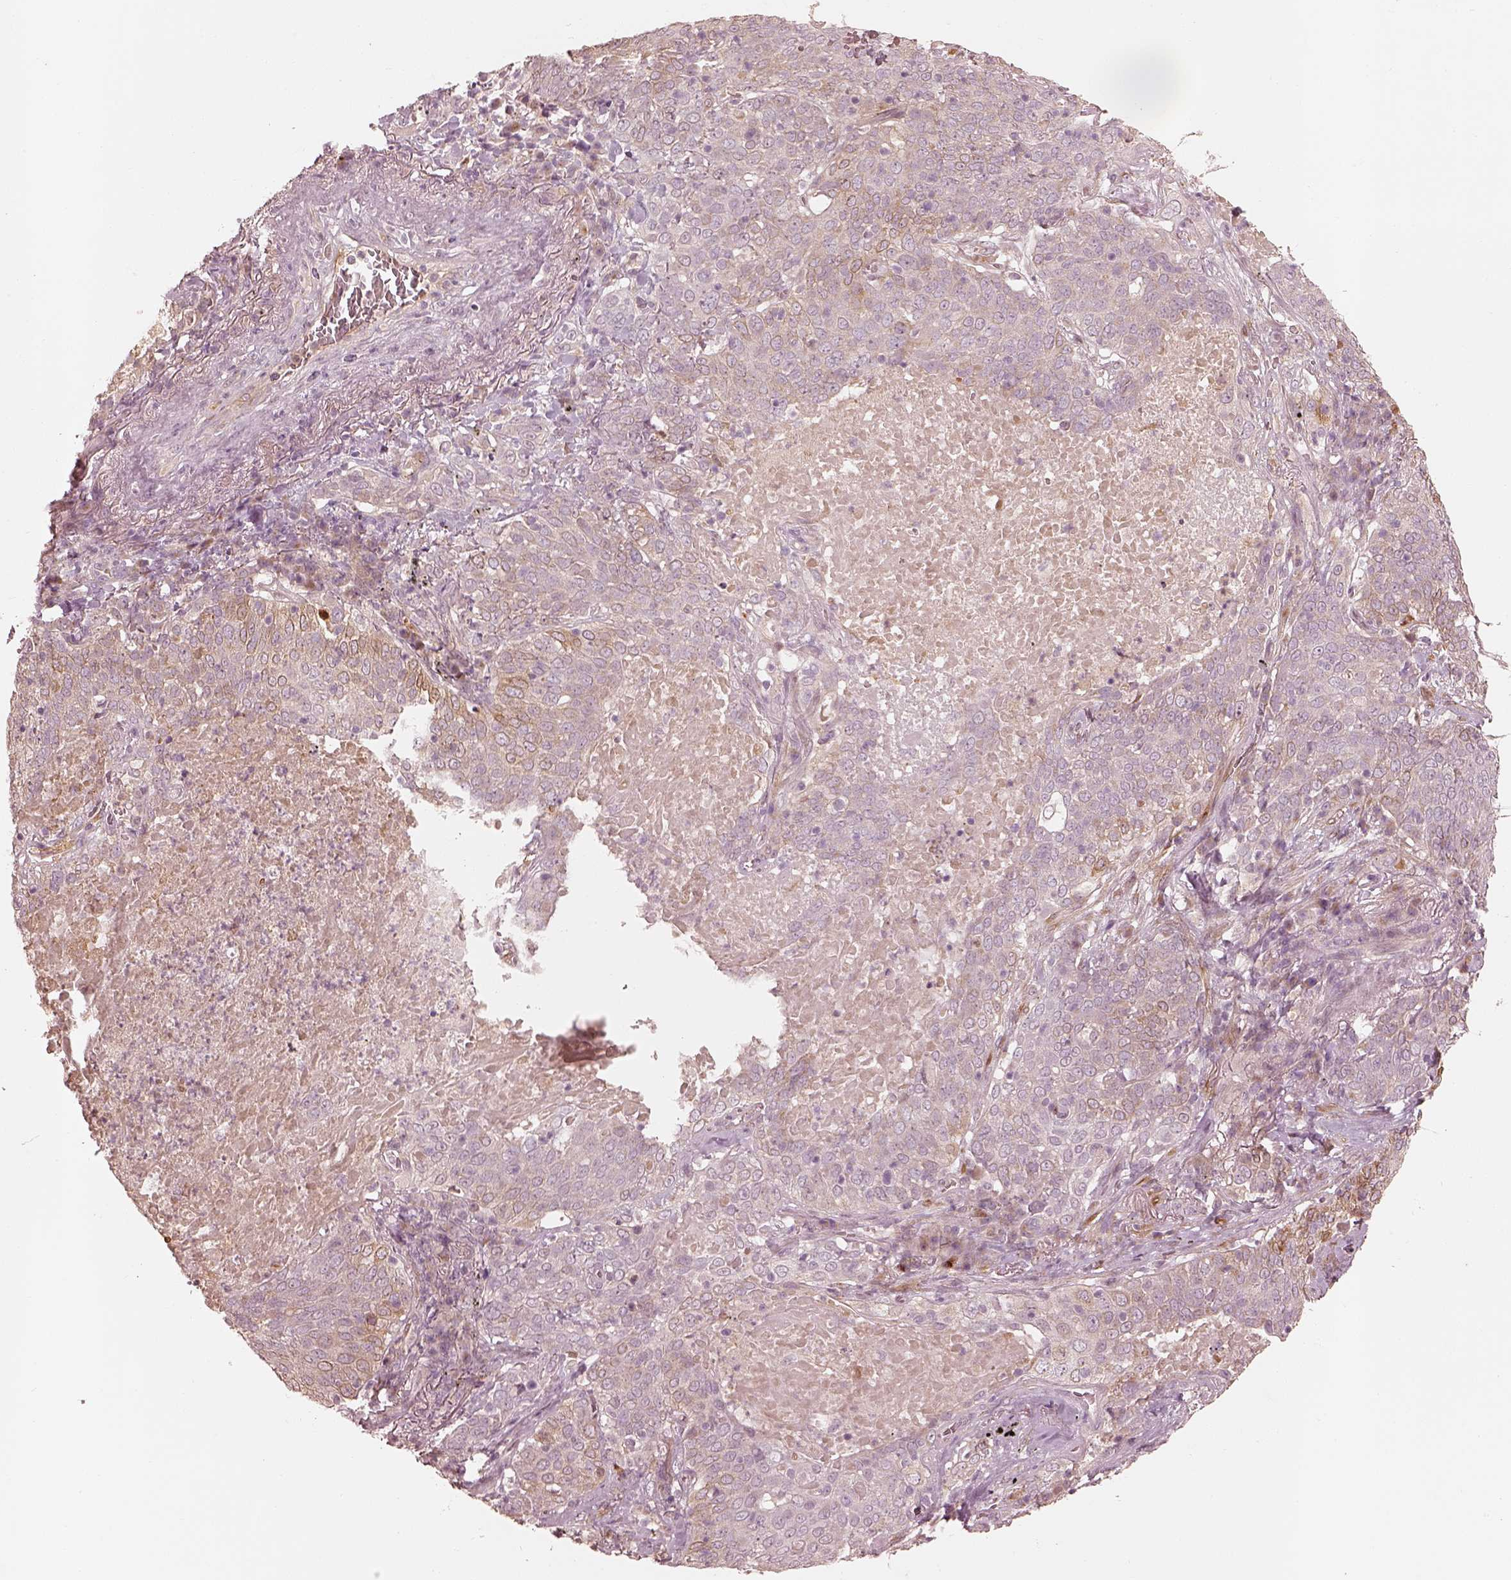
{"staining": {"intensity": "weak", "quantity": ">75%", "location": "cytoplasmic/membranous"}, "tissue": "lung cancer", "cell_type": "Tumor cells", "image_type": "cancer", "snomed": [{"axis": "morphology", "description": "Squamous cell carcinoma, NOS"}, {"axis": "topography", "description": "Lung"}], "caption": "Lung squamous cell carcinoma stained for a protein reveals weak cytoplasmic/membranous positivity in tumor cells.", "gene": "WLS", "patient": {"sex": "male", "age": 82}}